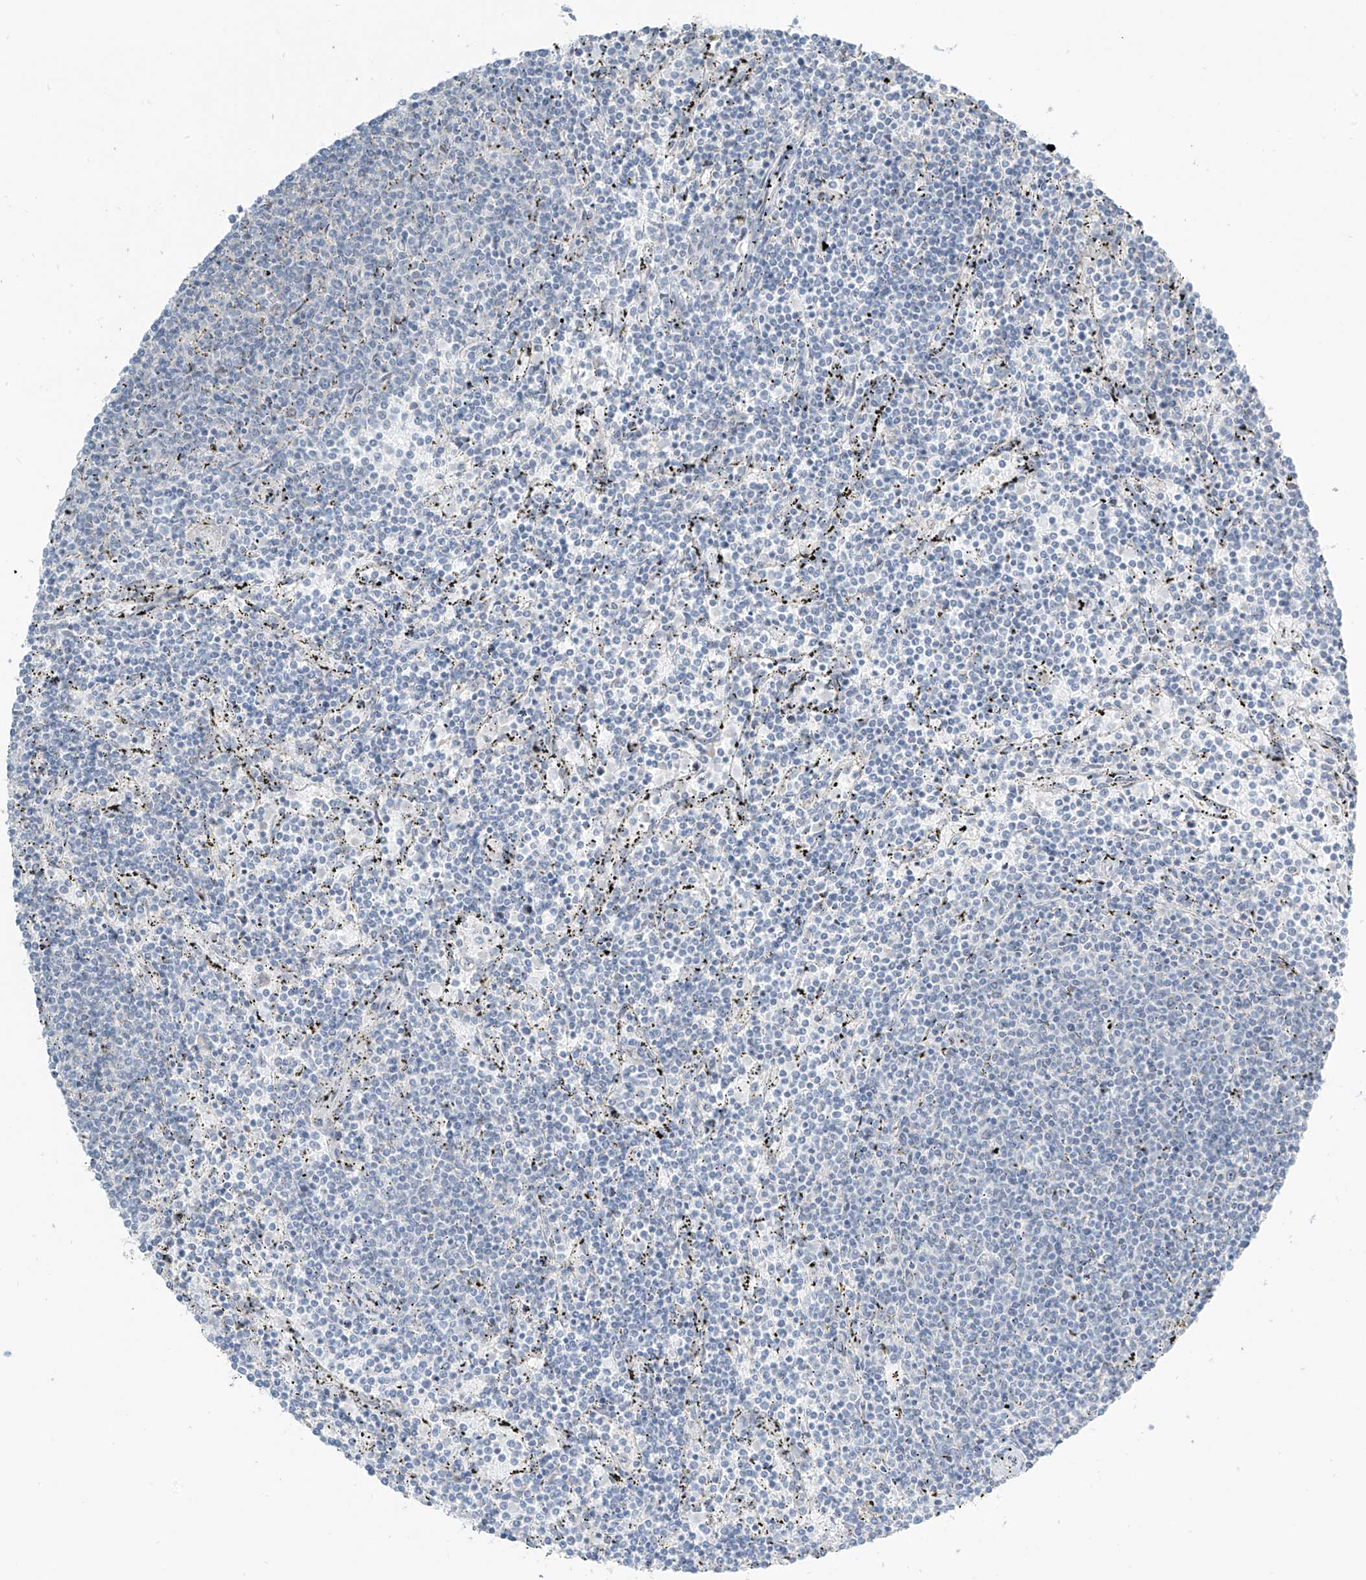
{"staining": {"intensity": "negative", "quantity": "none", "location": "none"}, "tissue": "lymphoma", "cell_type": "Tumor cells", "image_type": "cancer", "snomed": [{"axis": "morphology", "description": "Malignant lymphoma, non-Hodgkin's type, Low grade"}, {"axis": "topography", "description": "Spleen"}], "caption": "Lymphoma stained for a protein using IHC shows no expression tumor cells.", "gene": "PRDM6", "patient": {"sex": "female", "age": 50}}